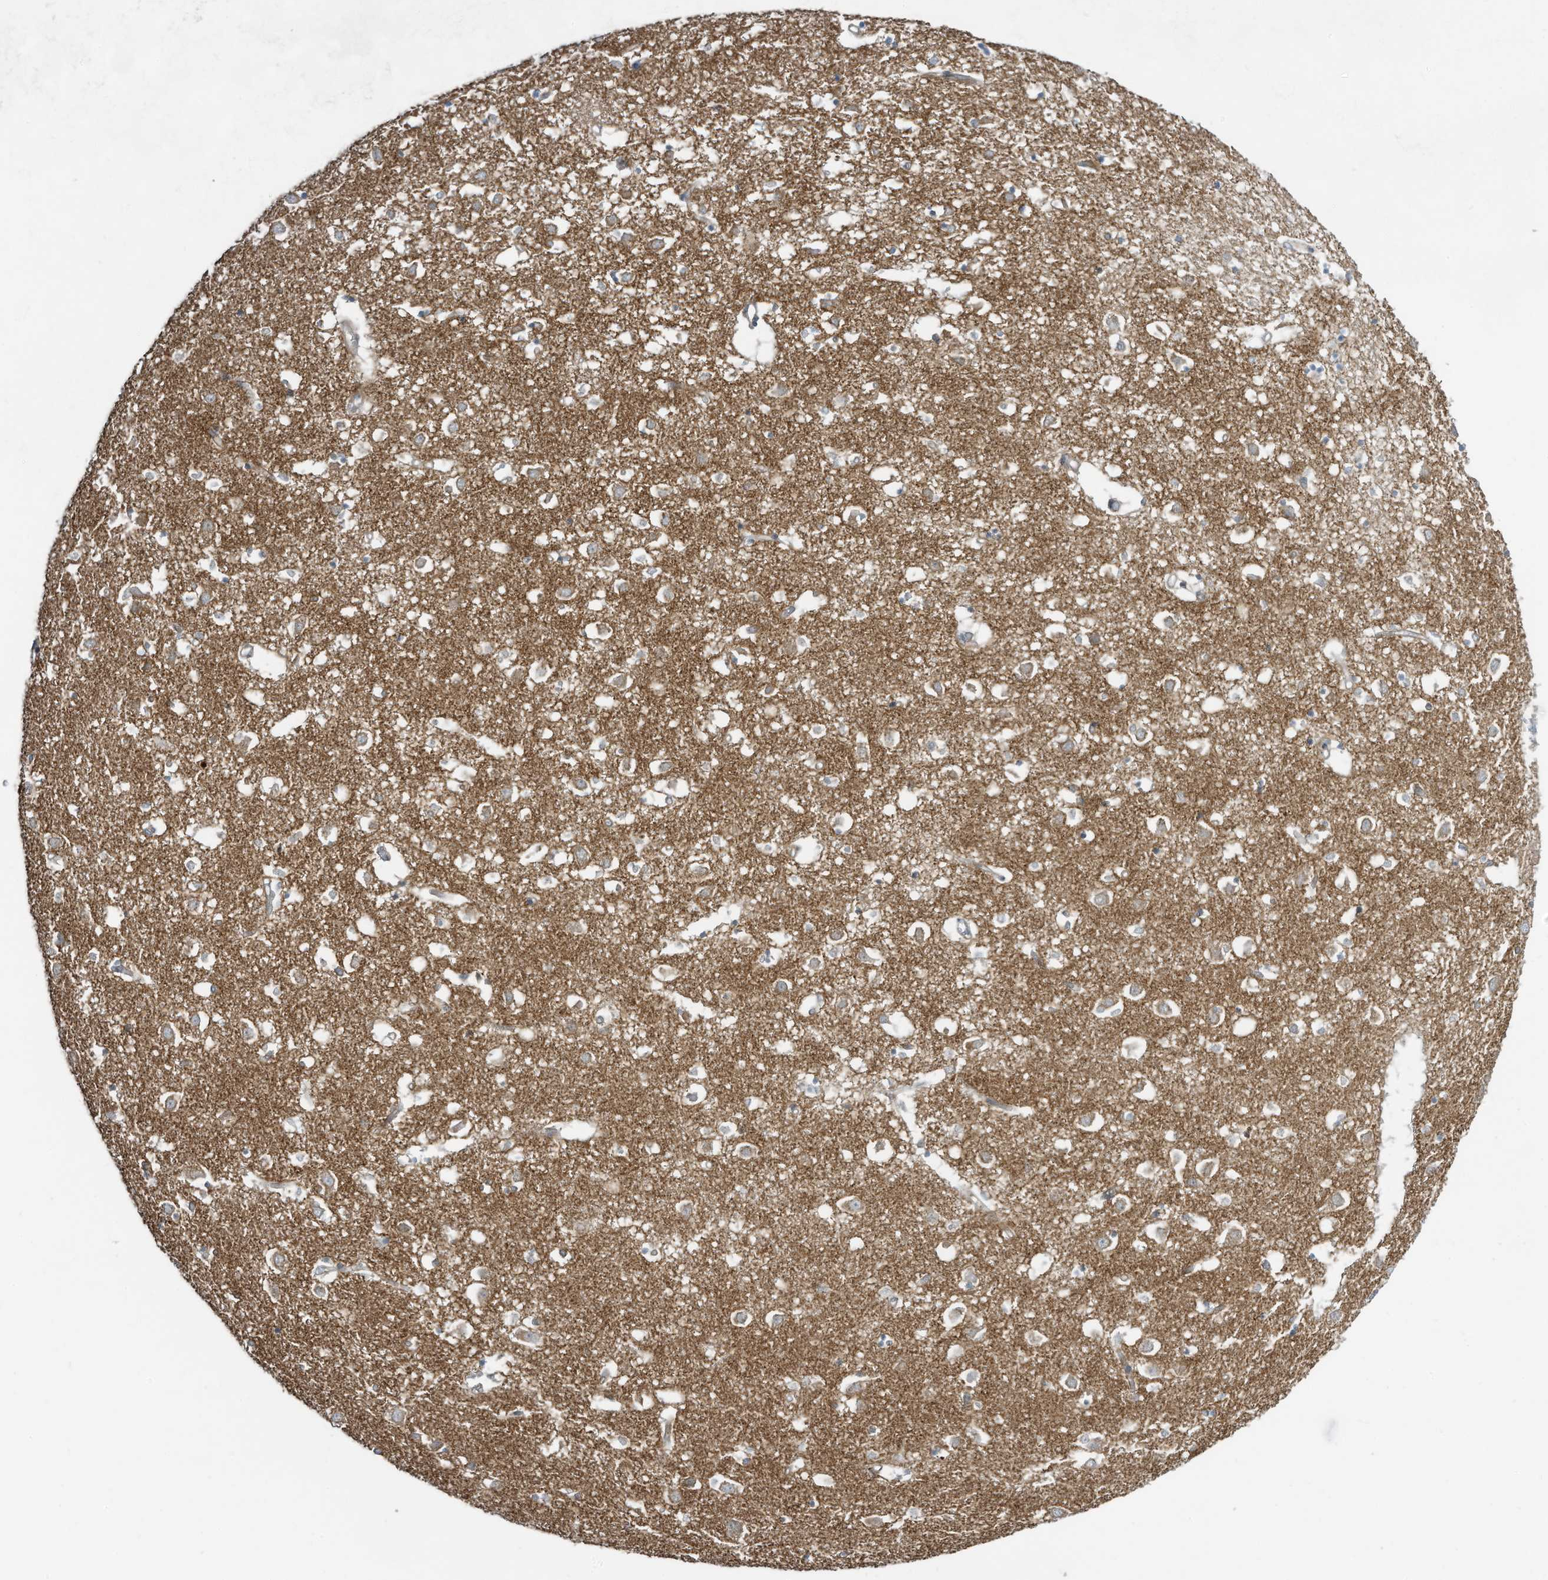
{"staining": {"intensity": "weak", "quantity": "25%-75%", "location": "cytoplasmic/membranous"}, "tissue": "caudate", "cell_type": "Glial cells", "image_type": "normal", "snomed": [{"axis": "morphology", "description": "Normal tissue, NOS"}, {"axis": "topography", "description": "Lateral ventricle wall"}], "caption": "Immunohistochemistry (IHC) (DAB) staining of unremarkable human caudate displays weak cytoplasmic/membranous protein positivity in about 25%-75% of glial cells. (DAB = brown stain, brightfield microscopy at high magnification).", "gene": "DZIP3", "patient": {"sex": "male", "age": 70}}